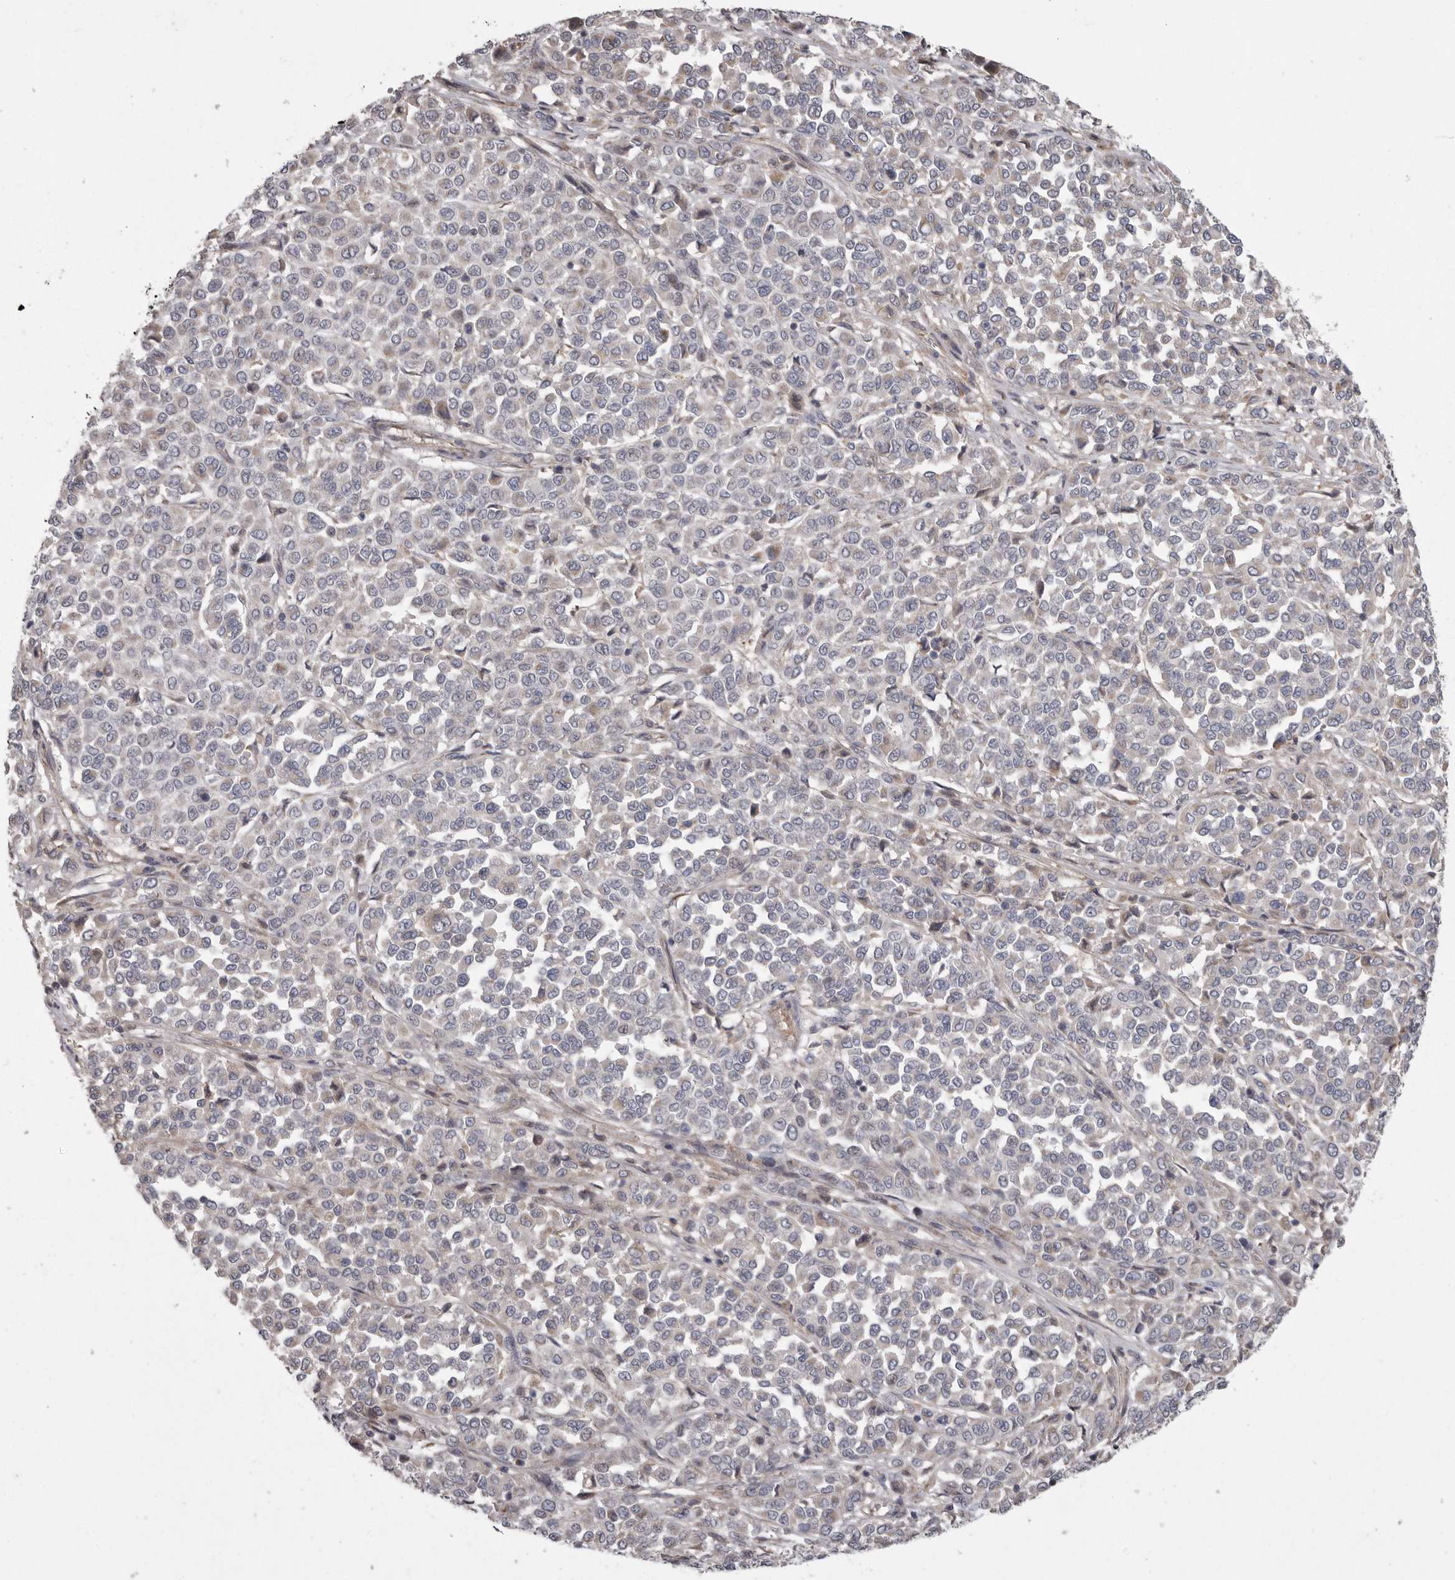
{"staining": {"intensity": "negative", "quantity": "none", "location": "none"}, "tissue": "melanoma", "cell_type": "Tumor cells", "image_type": "cancer", "snomed": [{"axis": "morphology", "description": "Malignant melanoma, Metastatic site"}, {"axis": "topography", "description": "Pancreas"}], "caption": "Tumor cells show no significant positivity in malignant melanoma (metastatic site).", "gene": "CRP", "patient": {"sex": "female", "age": 30}}